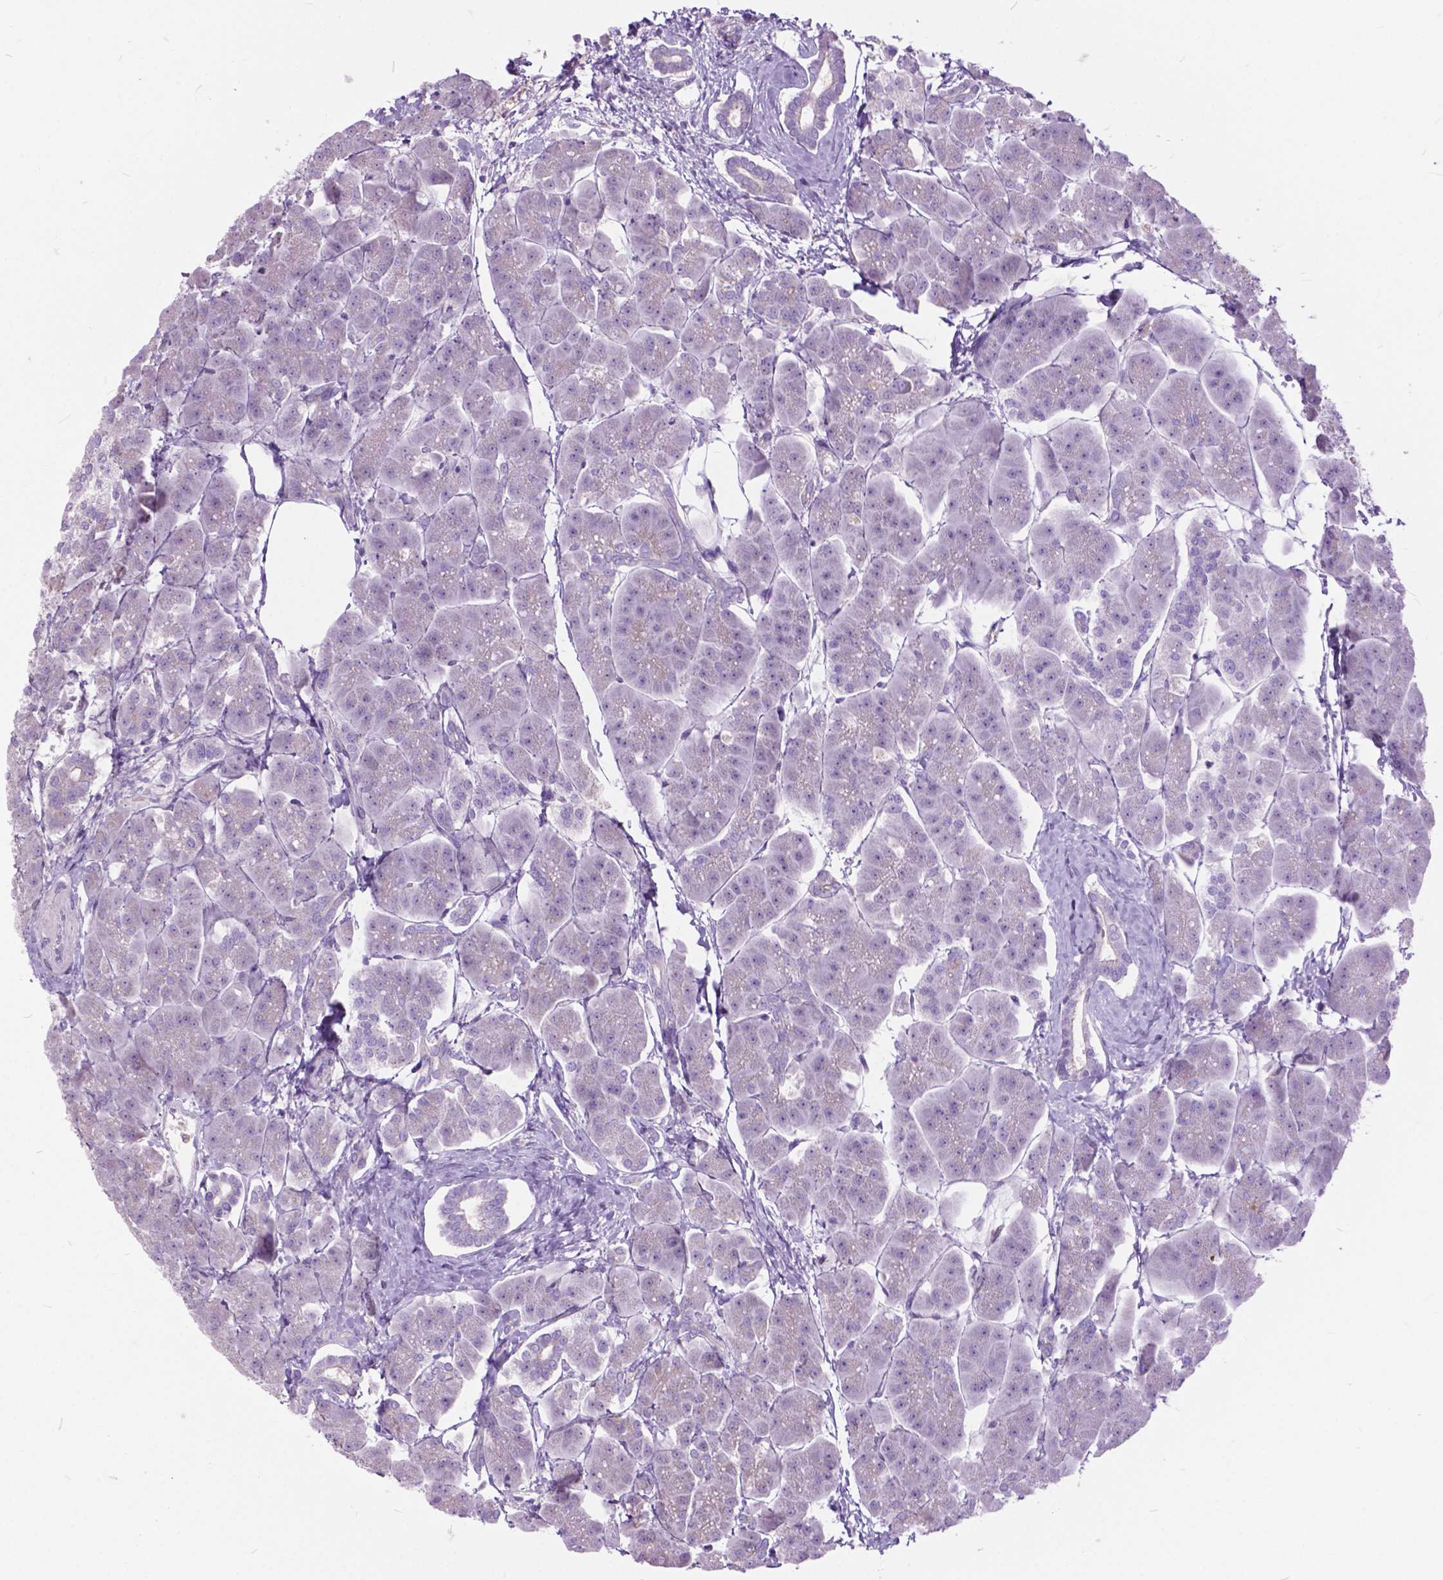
{"staining": {"intensity": "negative", "quantity": "none", "location": "none"}, "tissue": "pancreas", "cell_type": "Exocrine glandular cells", "image_type": "normal", "snomed": [{"axis": "morphology", "description": "Normal tissue, NOS"}, {"axis": "topography", "description": "Adipose tissue"}, {"axis": "topography", "description": "Pancreas"}, {"axis": "topography", "description": "Peripheral nerve tissue"}], "caption": "This photomicrograph is of normal pancreas stained with immunohistochemistry to label a protein in brown with the nuclei are counter-stained blue. There is no expression in exocrine glandular cells. (Immunohistochemistry, brightfield microscopy, high magnification).", "gene": "PRR35", "patient": {"sex": "female", "age": 58}}